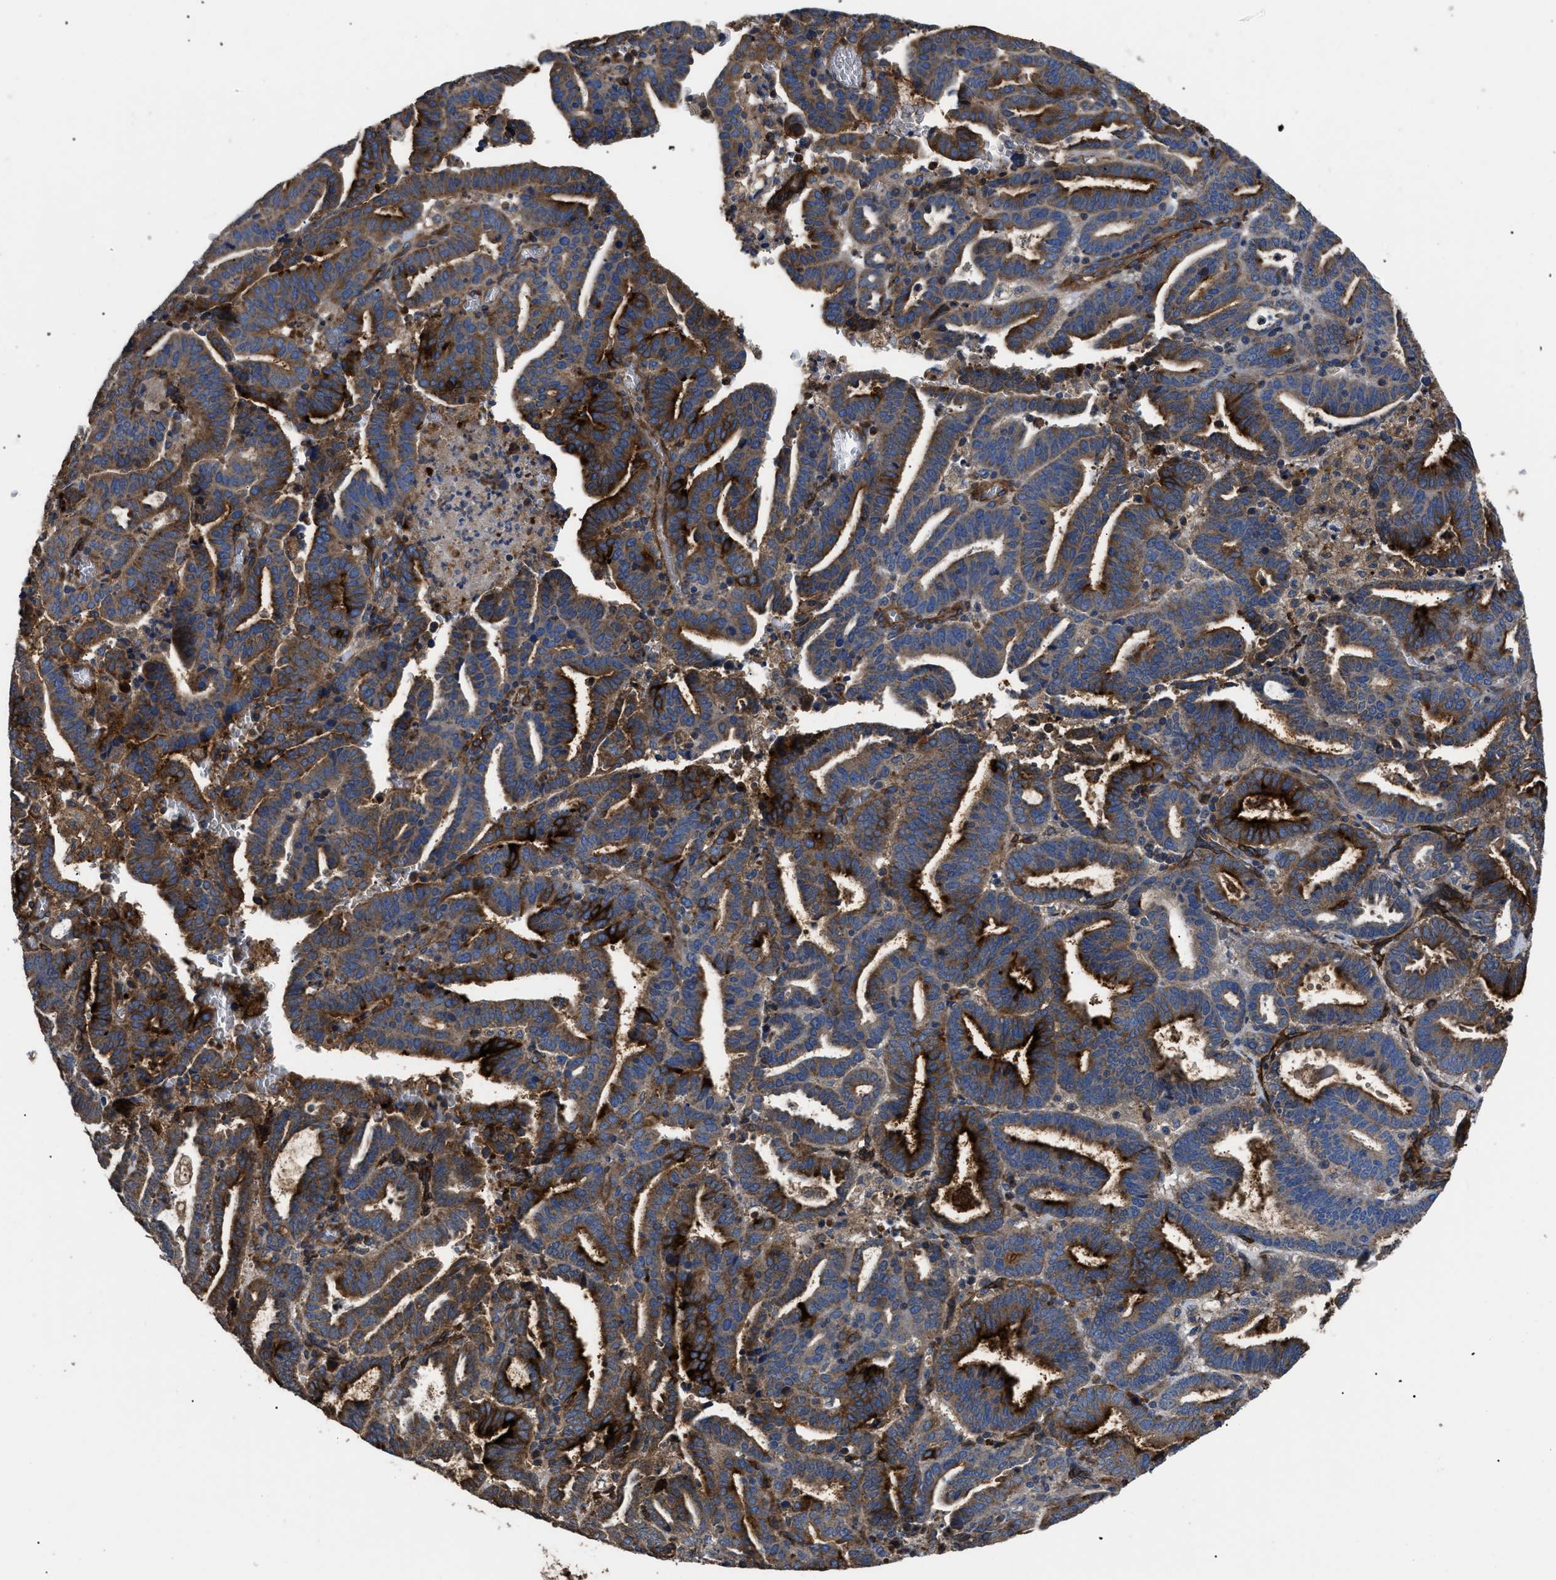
{"staining": {"intensity": "strong", "quantity": "25%-75%", "location": "cytoplasmic/membranous"}, "tissue": "endometrial cancer", "cell_type": "Tumor cells", "image_type": "cancer", "snomed": [{"axis": "morphology", "description": "Adenocarcinoma, NOS"}, {"axis": "topography", "description": "Uterus"}], "caption": "Protein expression analysis of endometrial adenocarcinoma shows strong cytoplasmic/membranous expression in approximately 25%-75% of tumor cells. The staining is performed using DAB brown chromogen to label protein expression. The nuclei are counter-stained blue using hematoxylin.", "gene": "NT5E", "patient": {"sex": "female", "age": 83}}